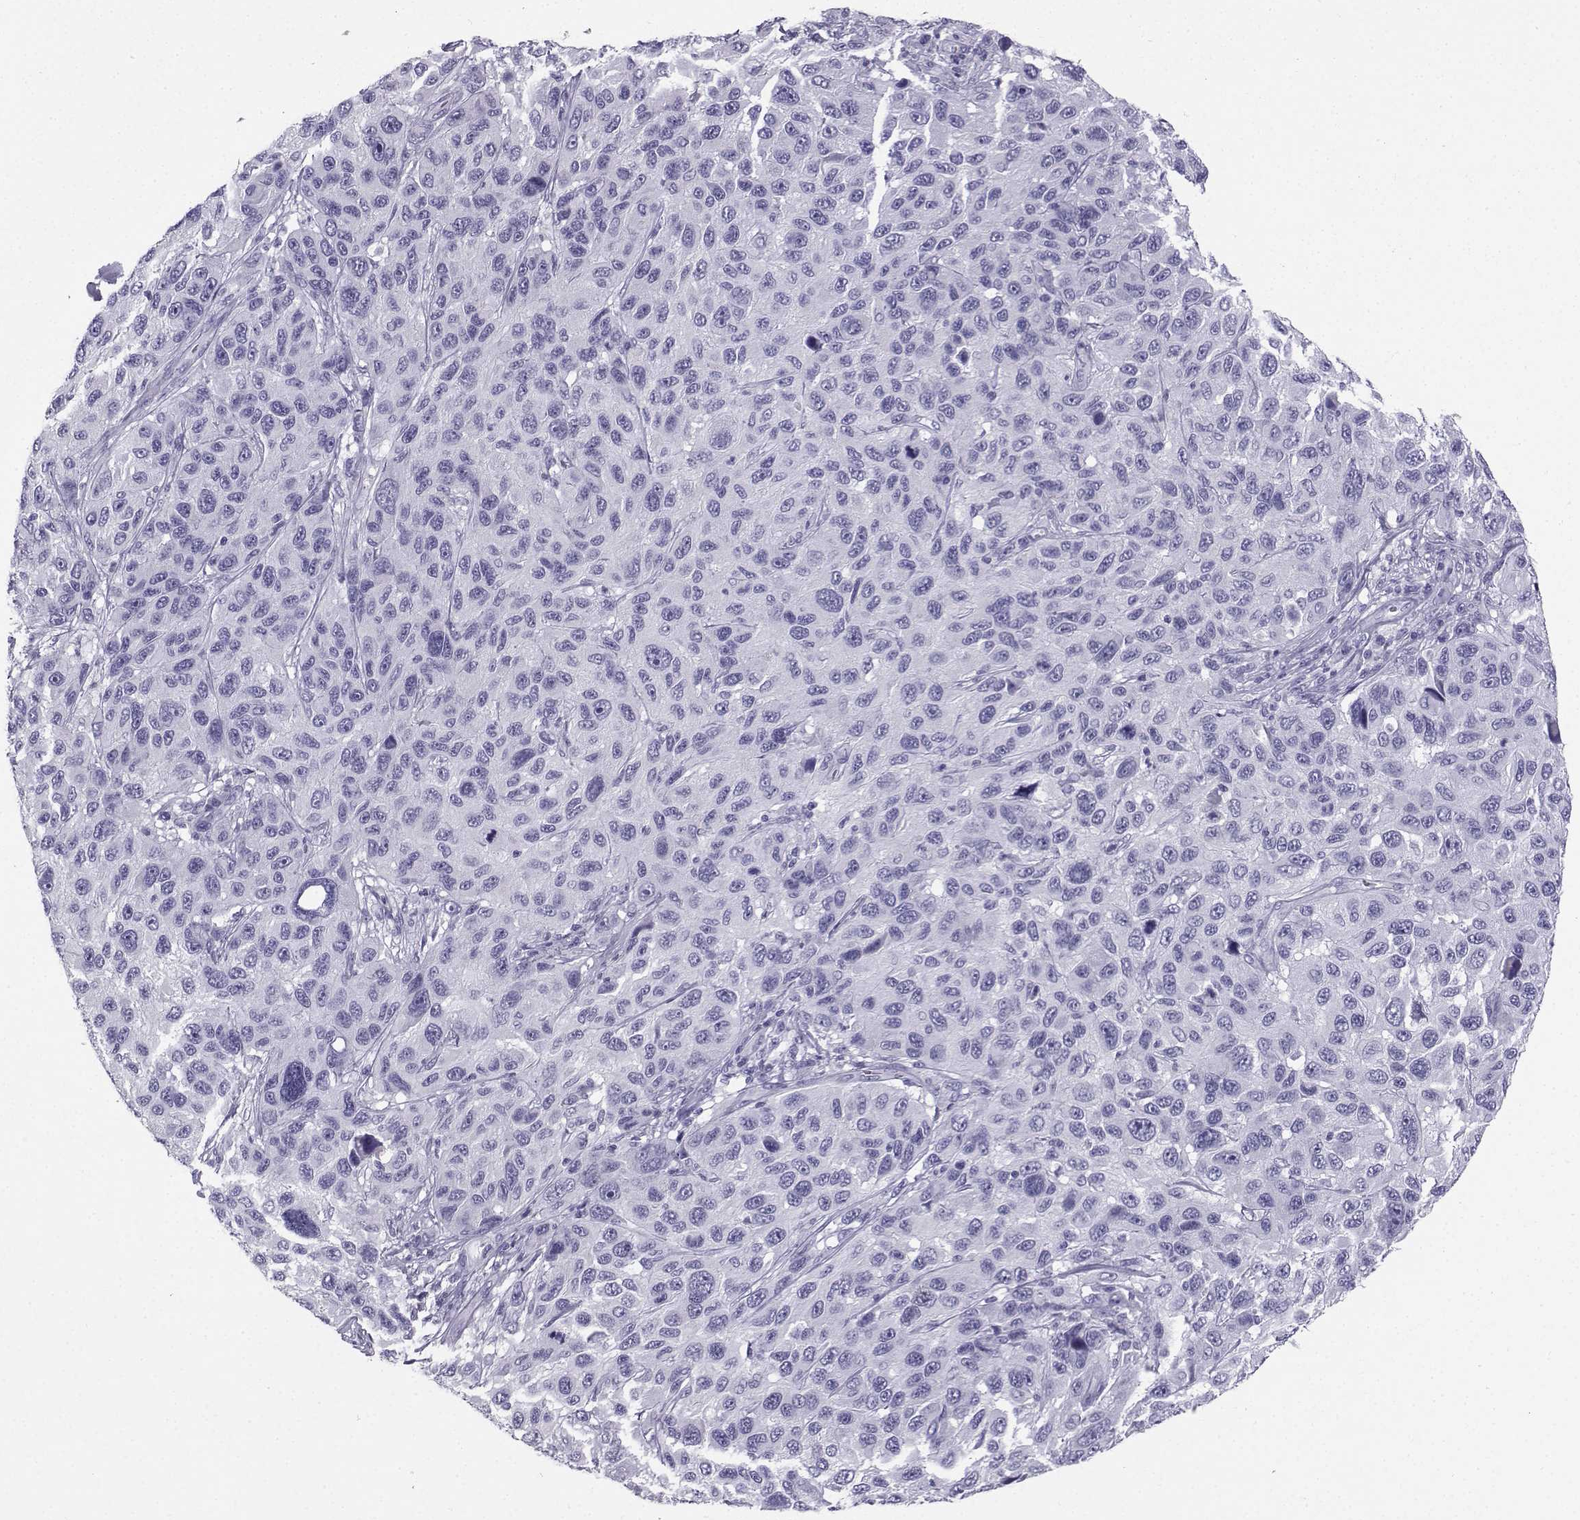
{"staining": {"intensity": "negative", "quantity": "none", "location": "none"}, "tissue": "melanoma", "cell_type": "Tumor cells", "image_type": "cancer", "snomed": [{"axis": "morphology", "description": "Malignant melanoma, NOS"}, {"axis": "topography", "description": "Skin"}], "caption": "Immunohistochemical staining of human malignant melanoma shows no significant staining in tumor cells.", "gene": "NEFL", "patient": {"sex": "male", "age": 53}}